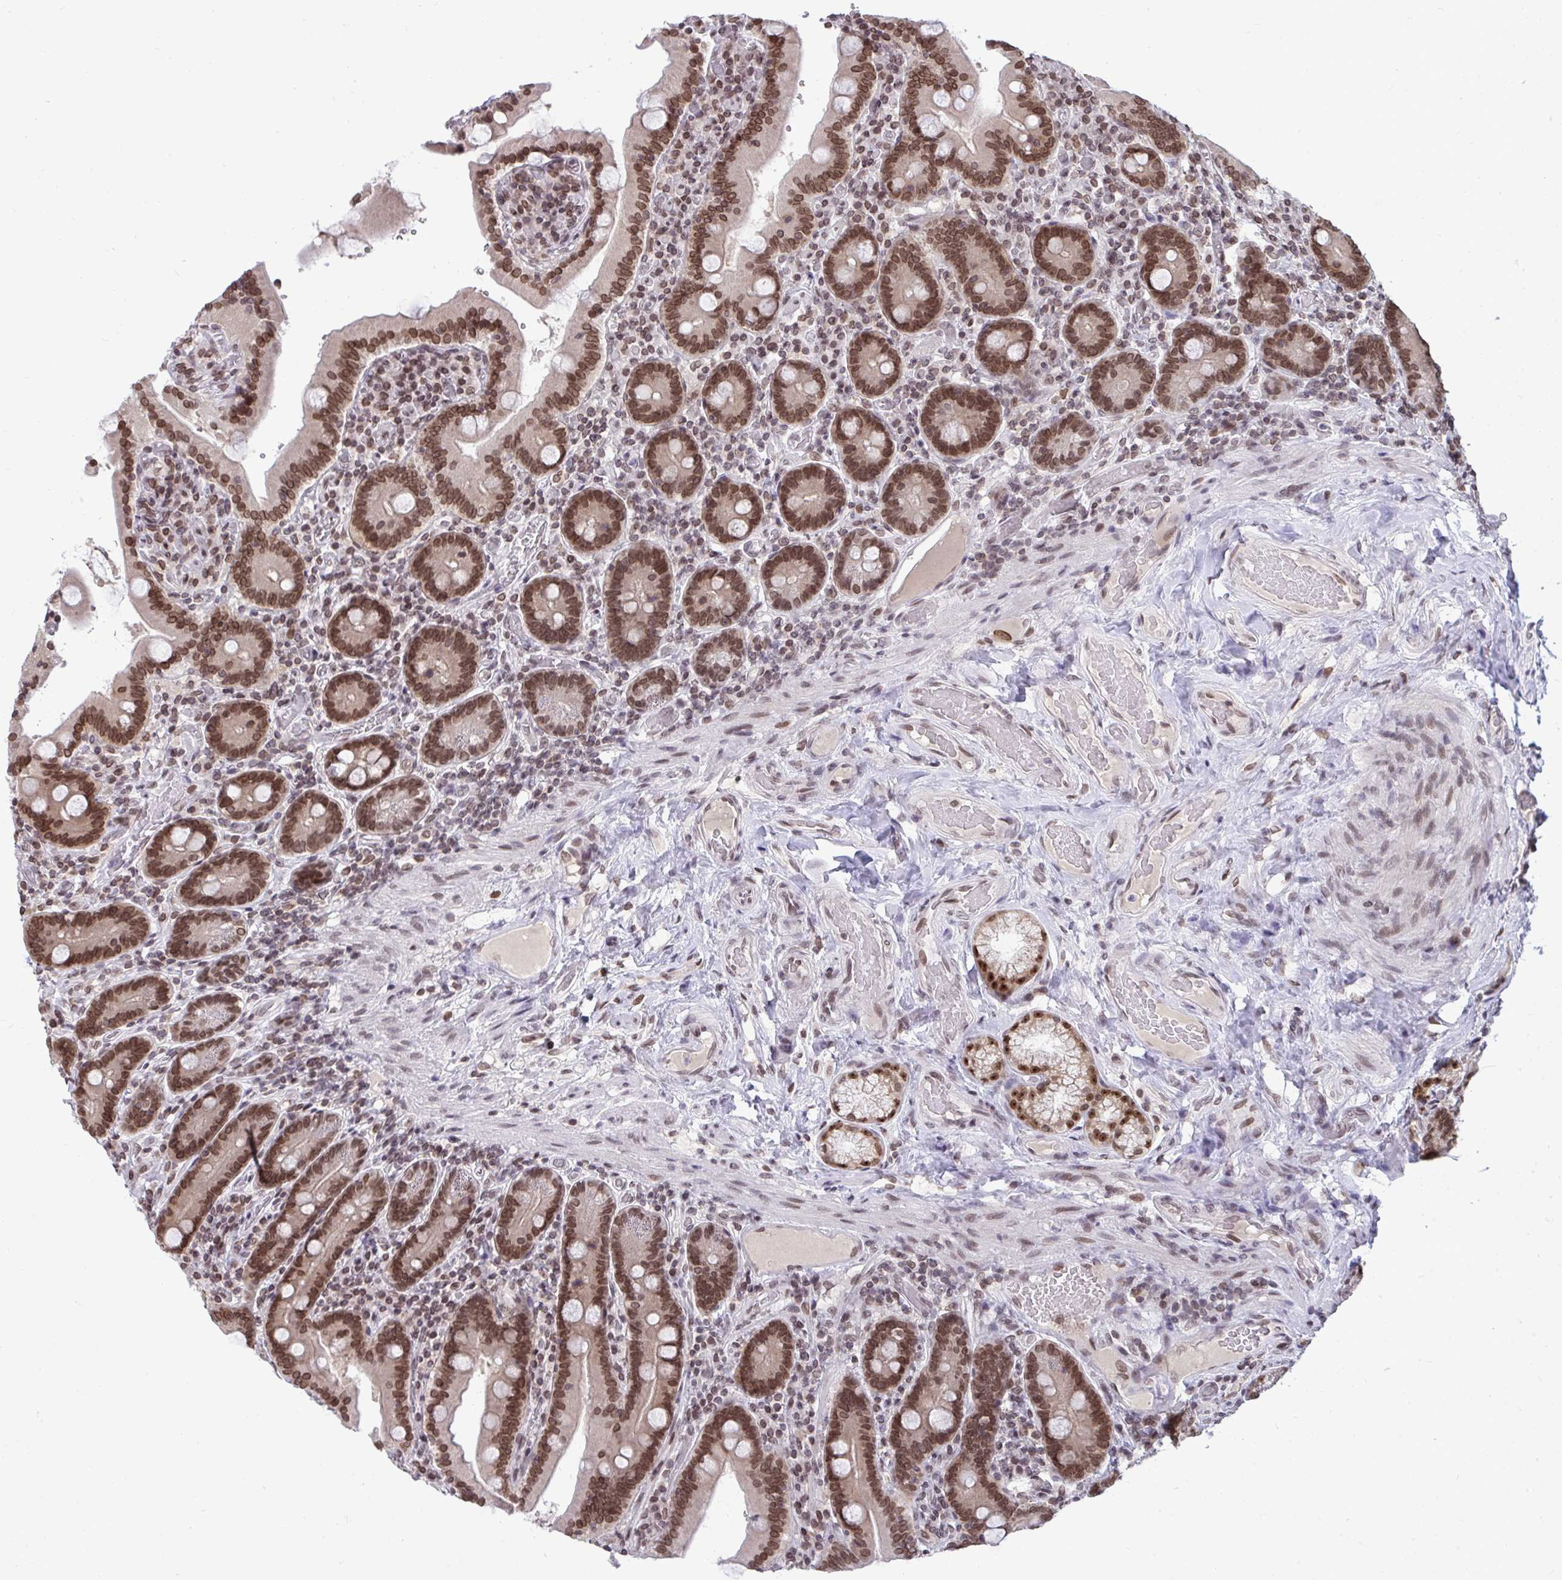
{"staining": {"intensity": "moderate", "quantity": ">75%", "location": "nuclear"}, "tissue": "duodenum", "cell_type": "Glandular cells", "image_type": "normal", "snomed": [{"axis": "morphology", "description": "Normal tissue, NOS"}, {"axis": "topography", "description": "Duodenum"}], "caption": "Immunohistochemical staining of normal human duodenum displays >75% levels of moderate nuclear protein staining in approximately >75% of glandular cells. The protein is shown in brown color, while the nuclei are stained blue.", "gene": "JPT1", "patient": {"sex": "female", "age": 62}}